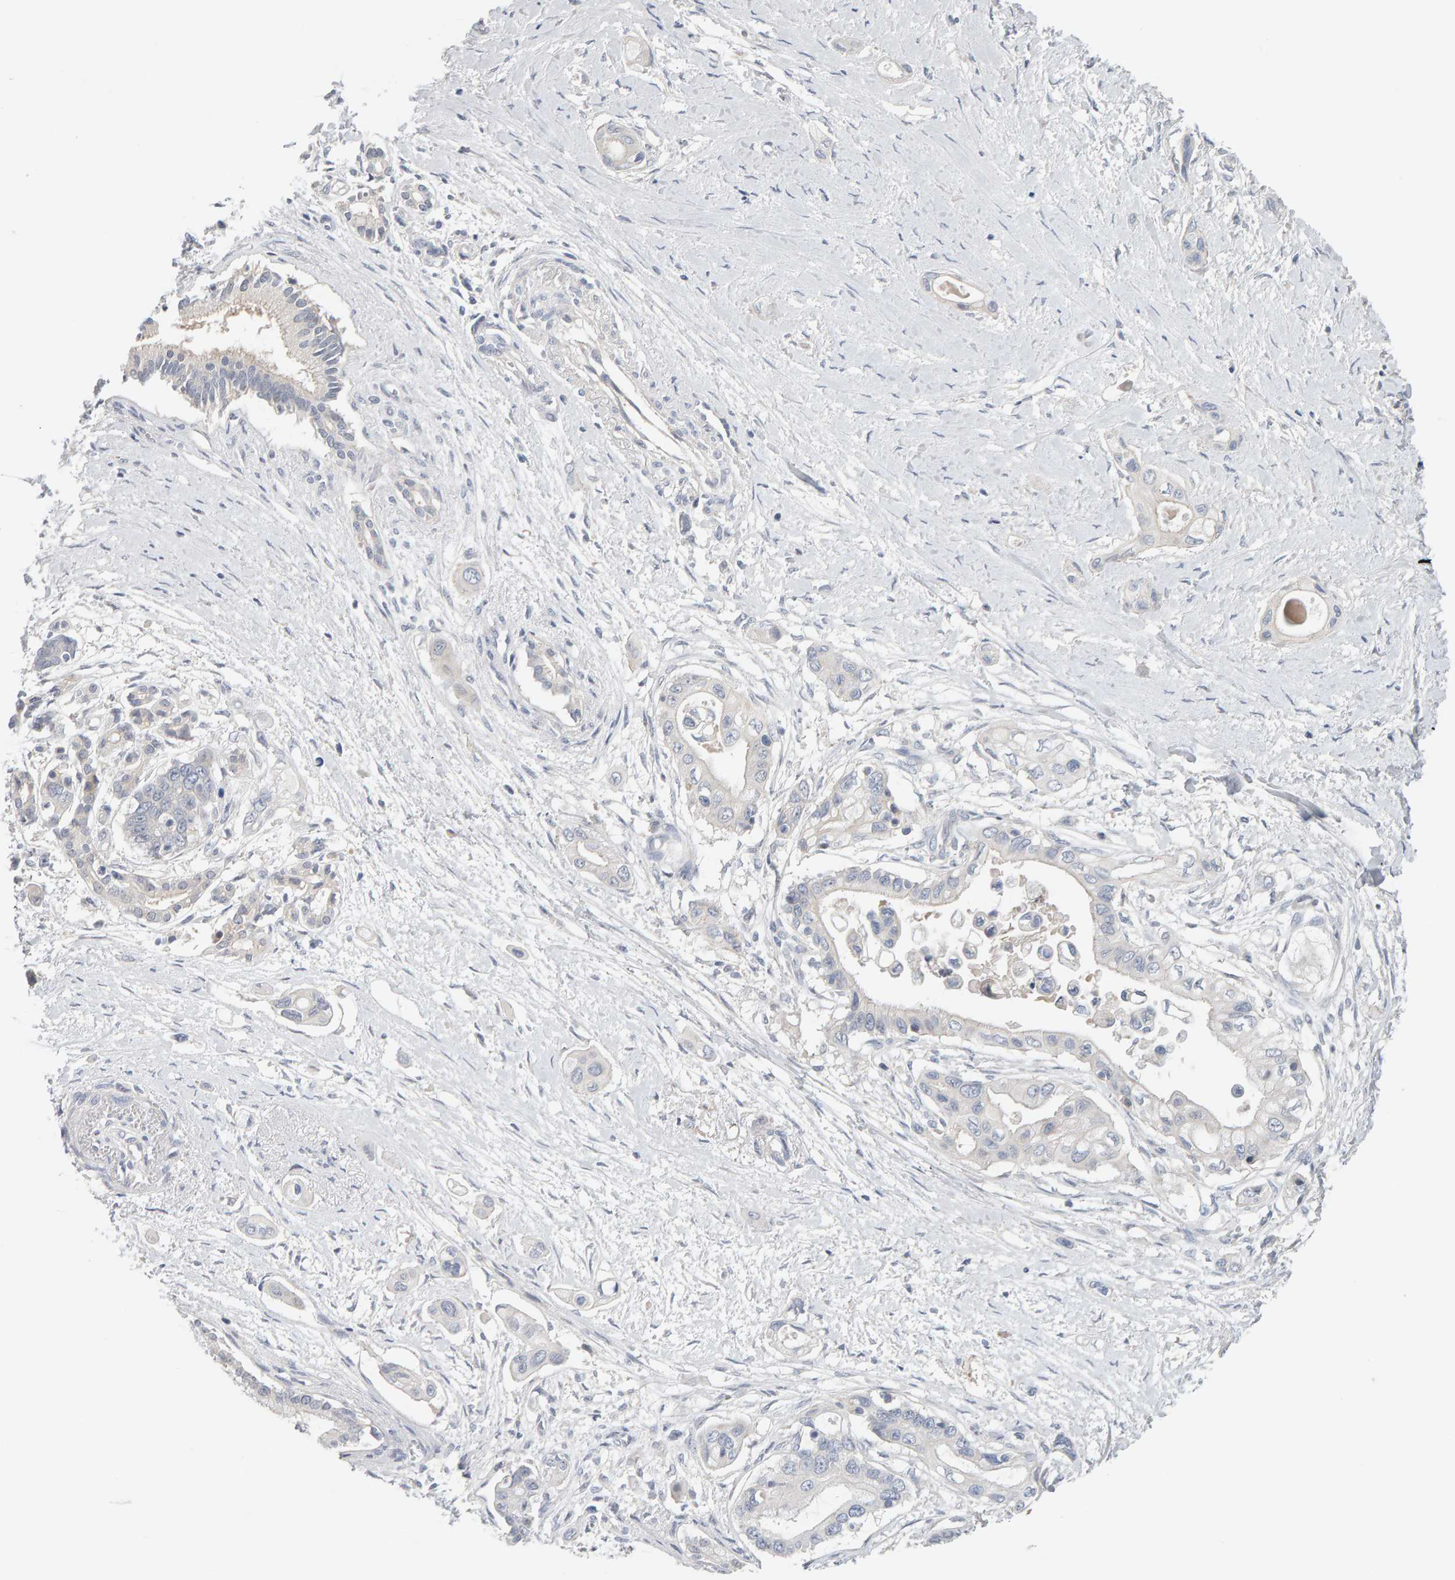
{"staining": {"intensity": "negative", "quantity": "none", "location": "none"}, "tissue": "pancreatic cancer", "cell_type": "Tumor cells", "image_type": "cancer", "snomed": [{"axis": "morphology", "description": "Adenocarcinoma, NOS"}, {"axis": "topography", "description": "Pancreas"}], "caption": "This photomicrograph is of adenocarcinoma (pancreatic) stained with immunohistochemistry to label a protein in brown with the nuclei are counter-stained blue. There is no expression in tumor cells. (Brightfield microscopy of DAB immunohistochemistry at high magnification).", "gene": "GFUS", "patient": {"sex": "male", "age": 59}}